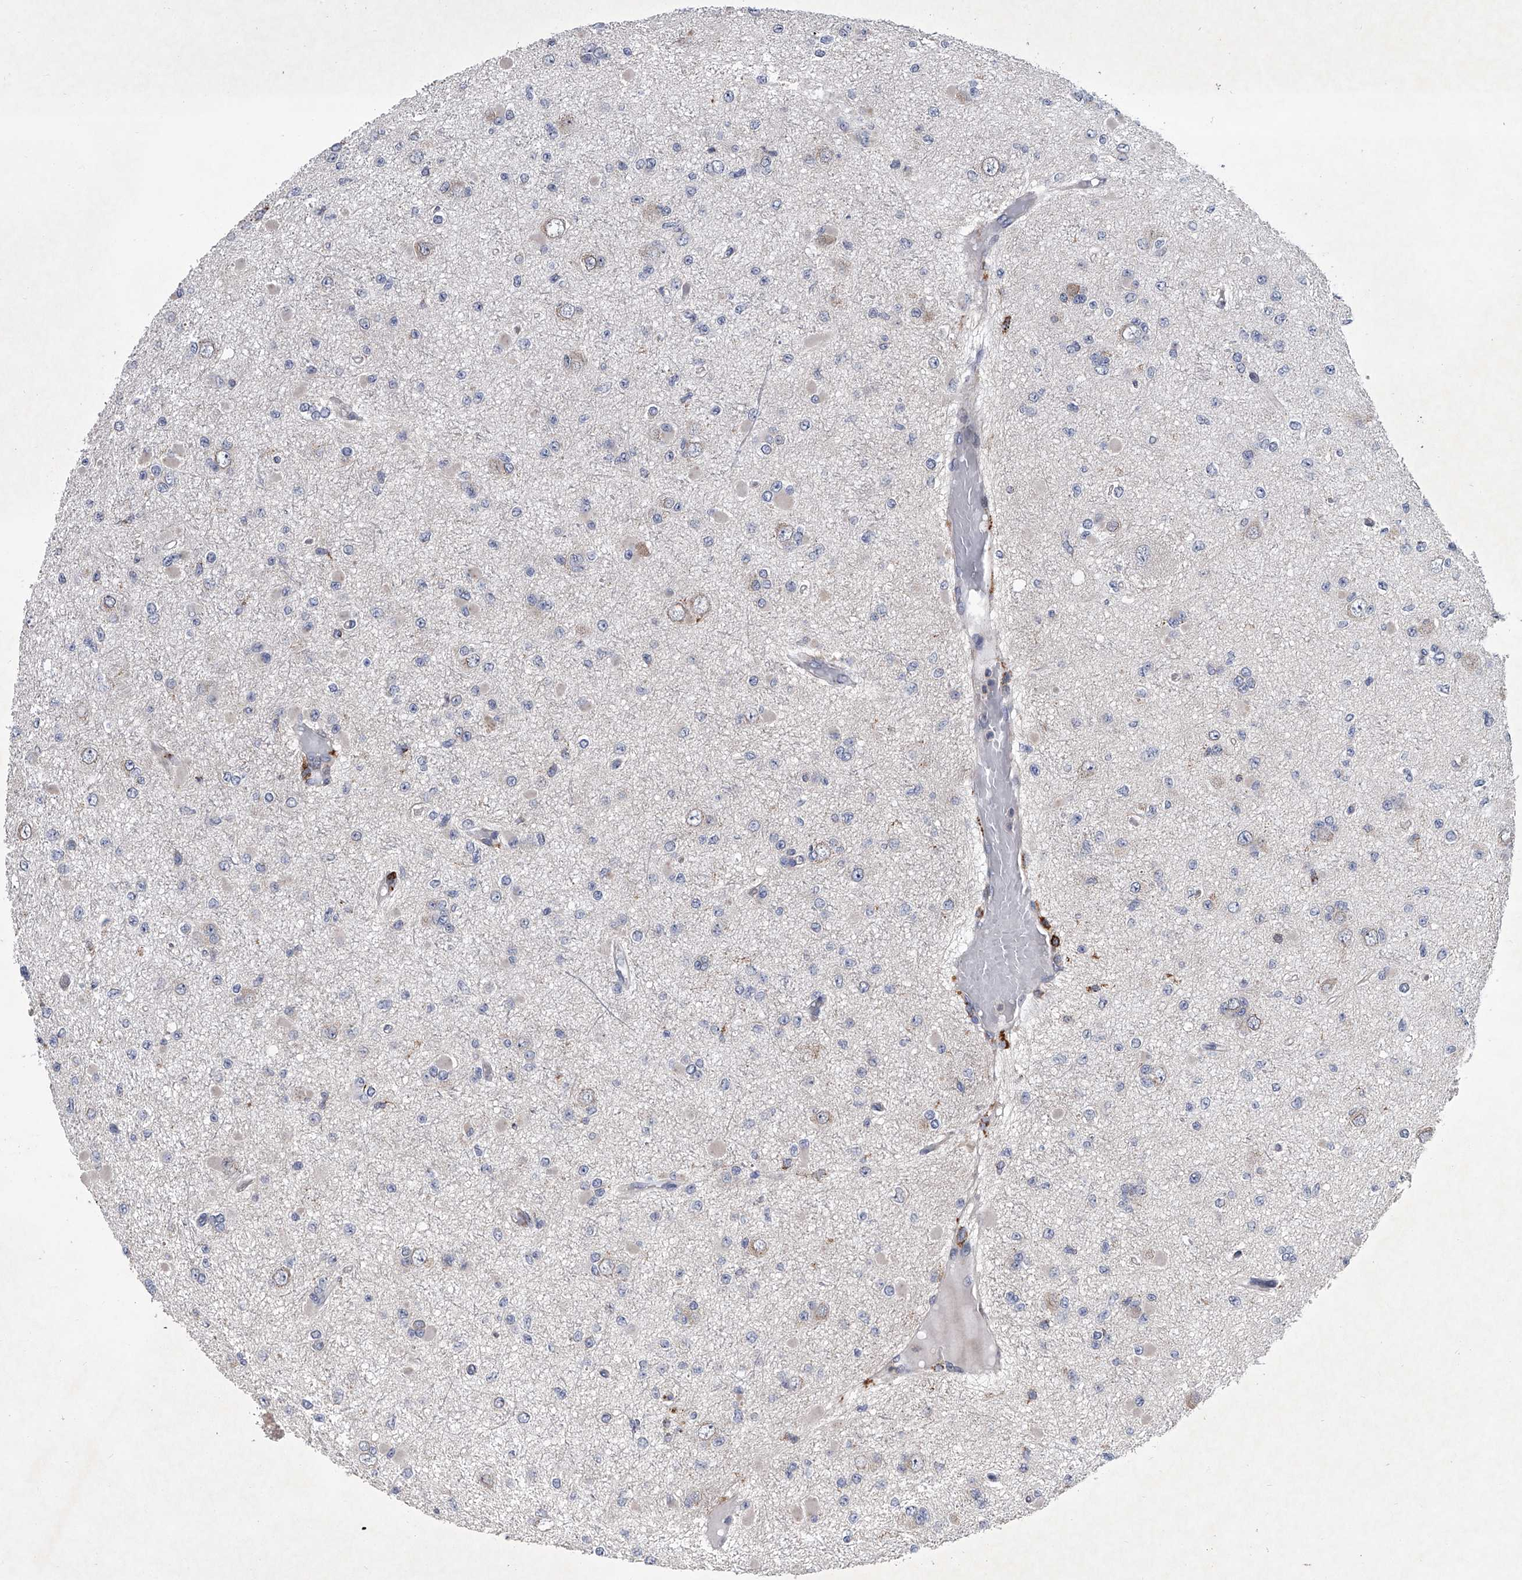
{"staining": {"intensity": "negative", "quantity": "none", "location": "none"}, "tissue": "glioma", "cell_type": "Tumor cells", "image_type": "cancer", "snomed": [{"axis": "morphology", "description": "Glioma, malignant, Low grade"}, {"axis": "topography", "description": "Brain"}], "caption": "DAB immunohistochemical staining of malignant glioma (low-grade) exhibits no significant positivity in tumor cells.", "gene": "TRIM8", "patient": {"sex": "female", "age": 22}}